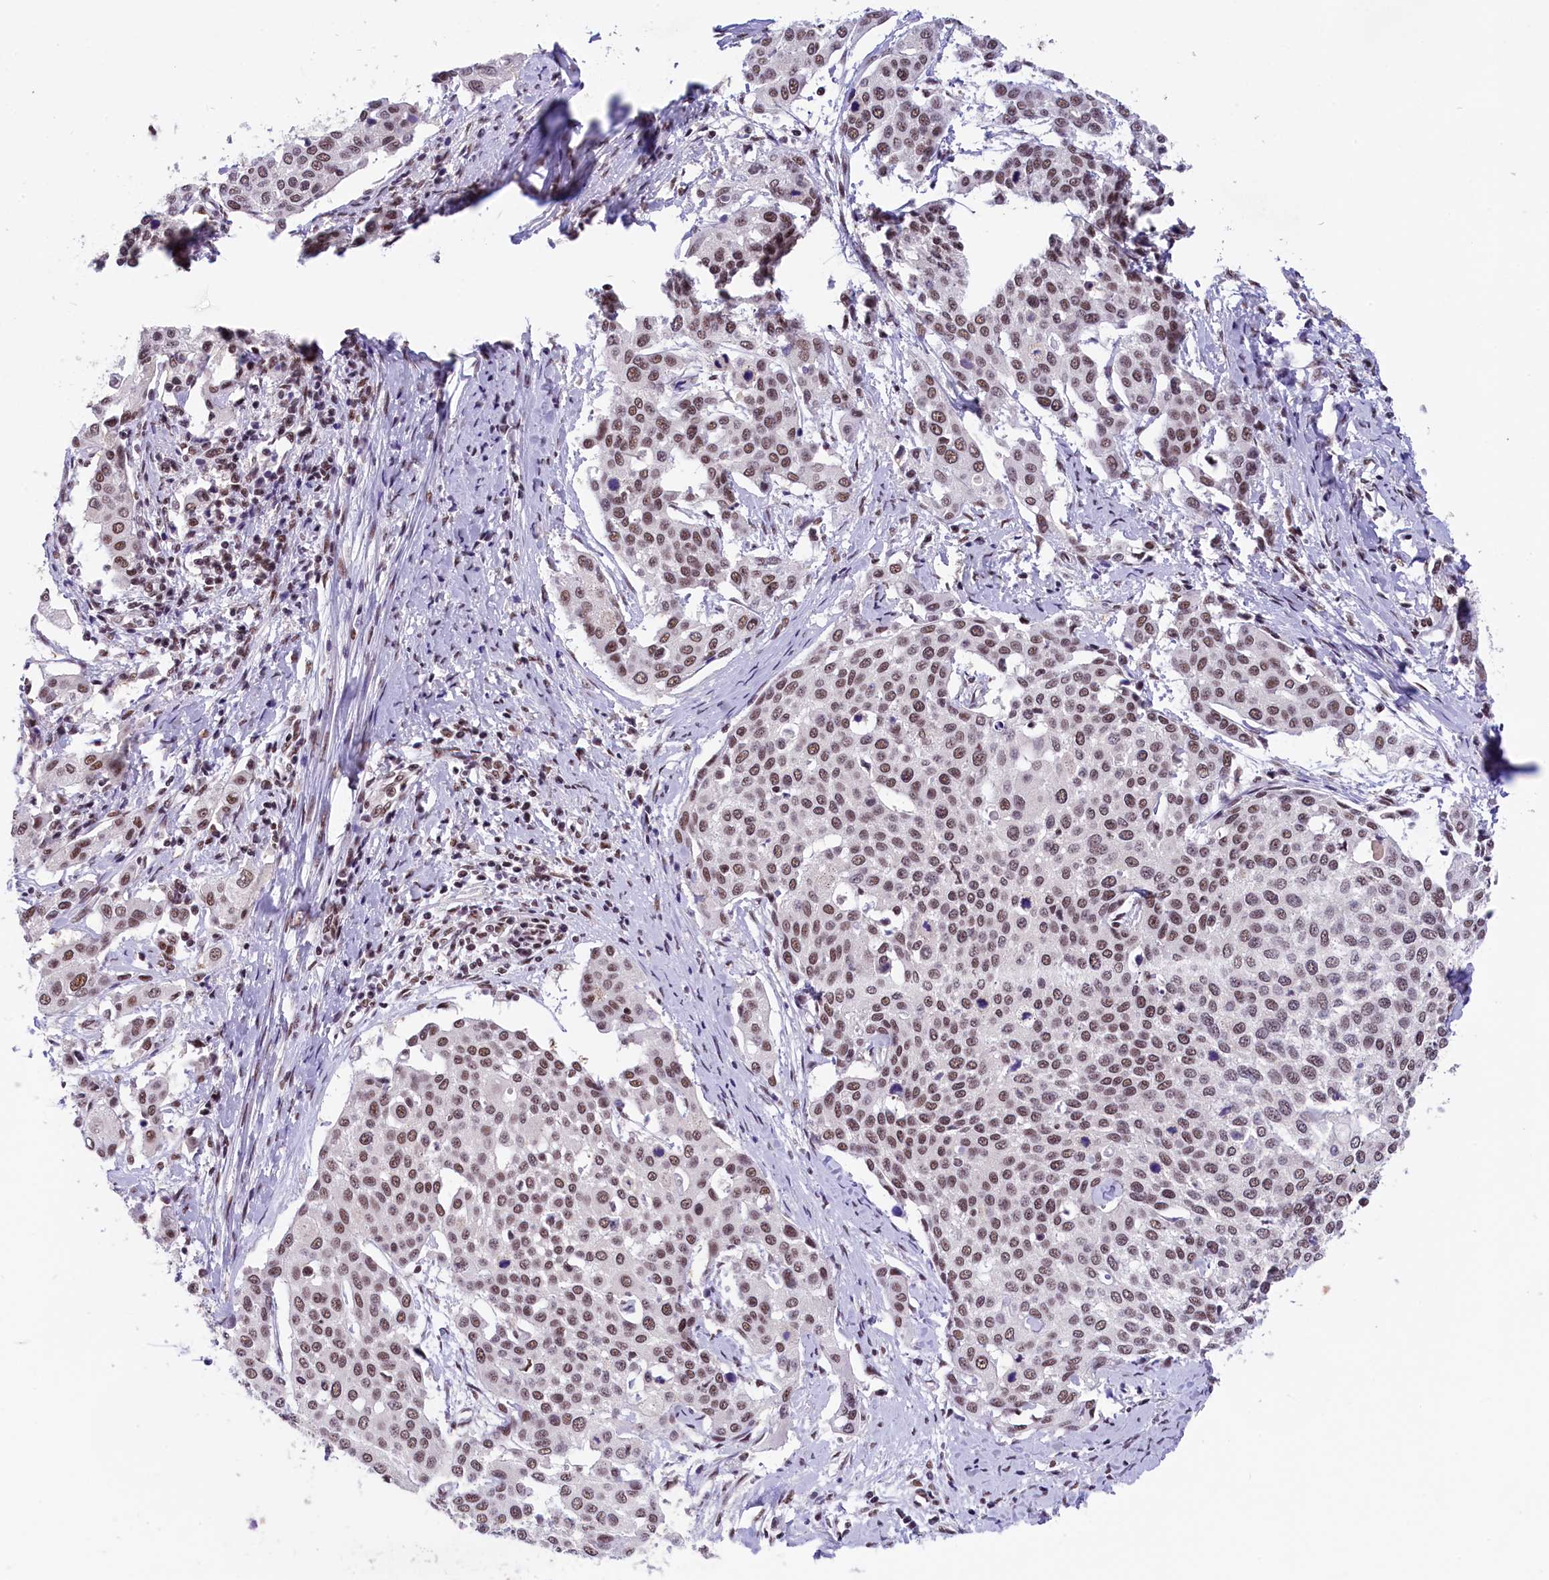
{"staining": {"intensity": "moderate", "quantity": ">75%", "location": "nuclear"}, "tissue": "cervical cancer", "cell_type": "Tumor cells", "image_type": "cancer", "snomed": [{"axis": "morphology", "description": "Squamous cell carcinoma, NOS"}, {"axis": "topography", "description": "Cervix"}], "caption": "Moderate nuclear positivity for a protein is present in about >75% of tumor cells of cervical cancer (squamous cell carcinoma) using IHC.", "gene": "ZC3H4", "patient": {"sex": "female", "age": 44}}